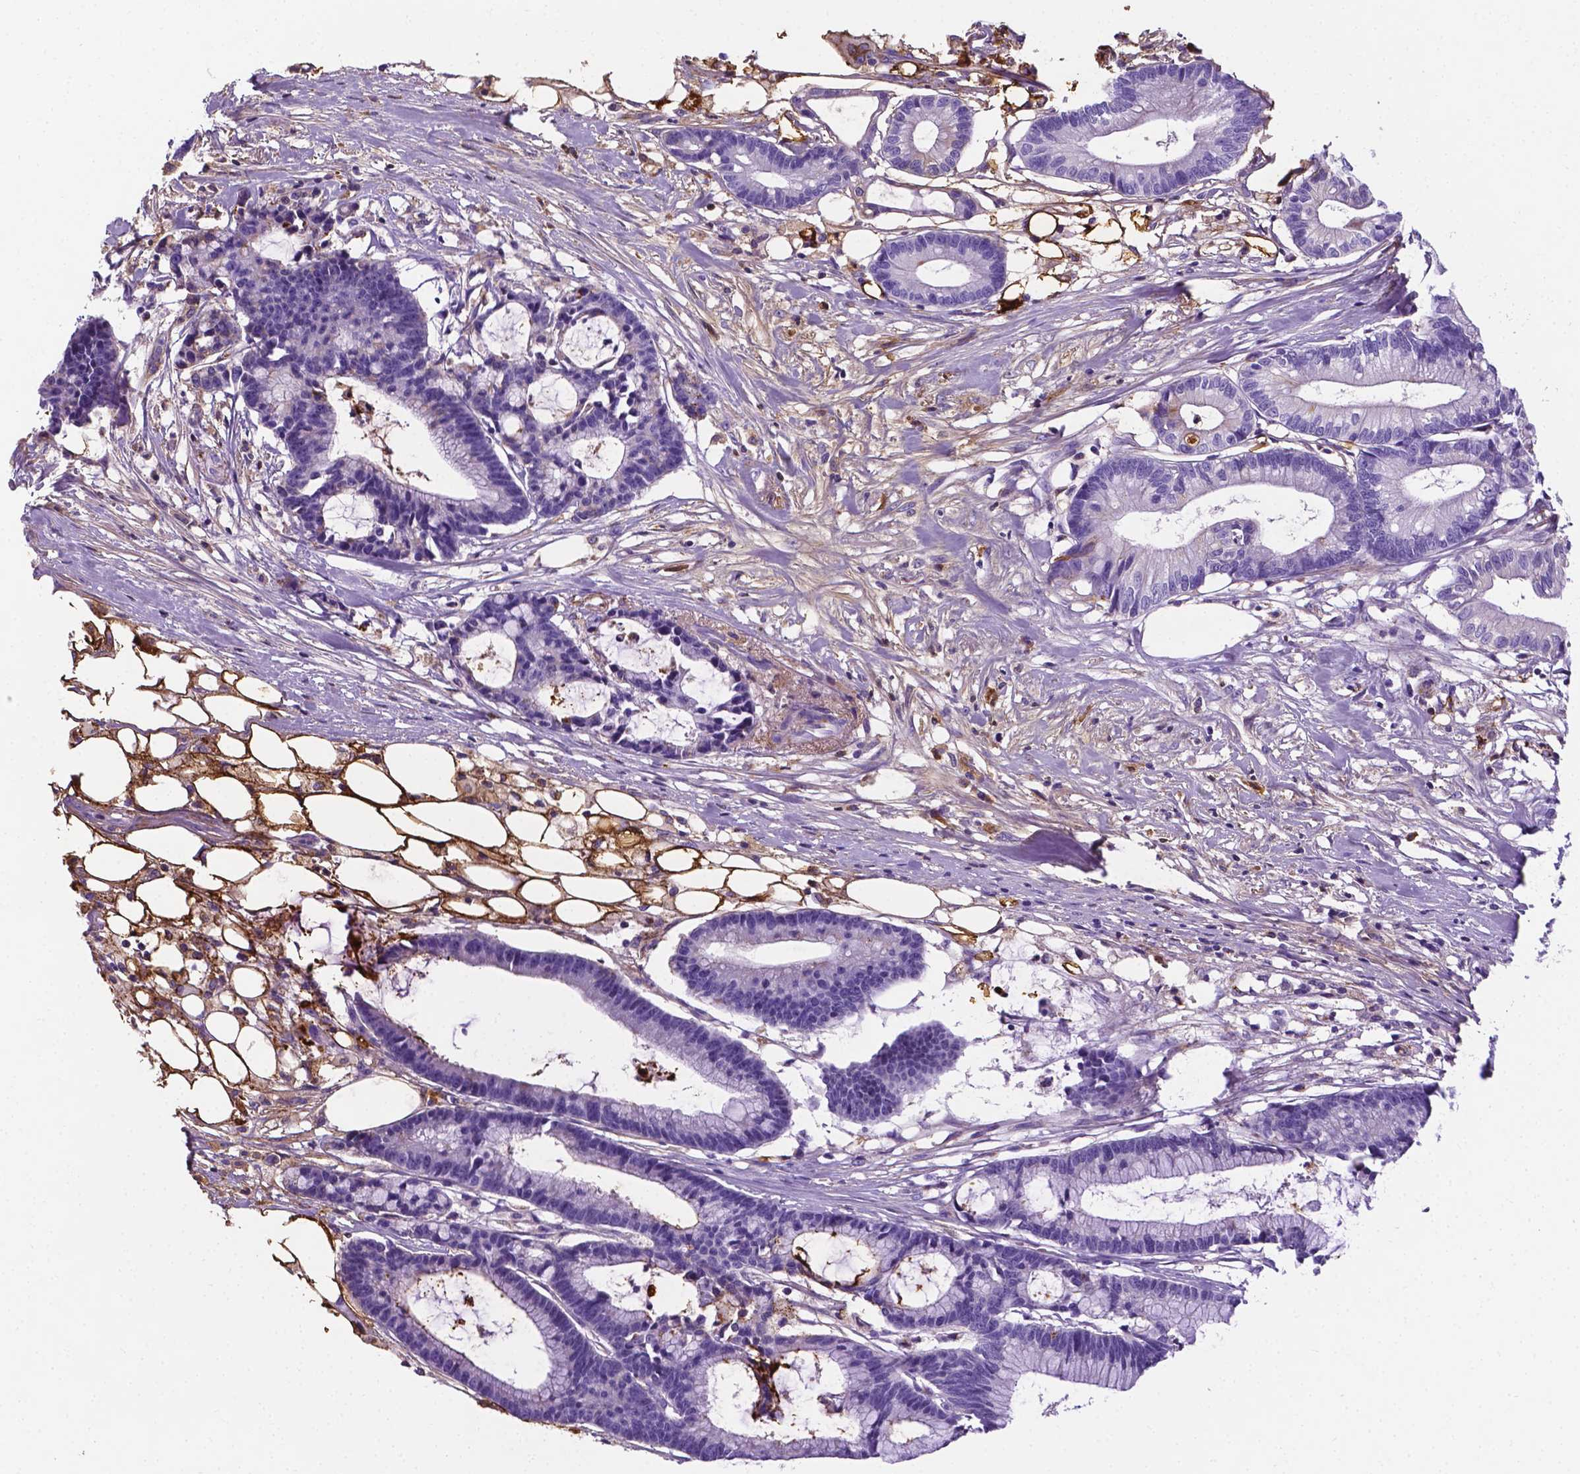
{"staining": {"intensity": "negative", "quantity": "none", "location": "none"}, "tissue": "colorectal cancer", "cell_type": "Tumor cells", "image_type": "cancer", "snomed": [{"axis": "morphology", "description": "Adenocarcinoma, NOS"}, {"axis": "topography", "description": "Colon"}], "caption": "Micrograph shows no protein staining in tumor cells of colorectal cancer tissue. Brightfield microscopy of immunohistochemistry stained with DAB (brown) and hematoxylin (blue), captured at high magnification.", "gene": "APOE", "patient": {"sex": "female", "age": 78}}